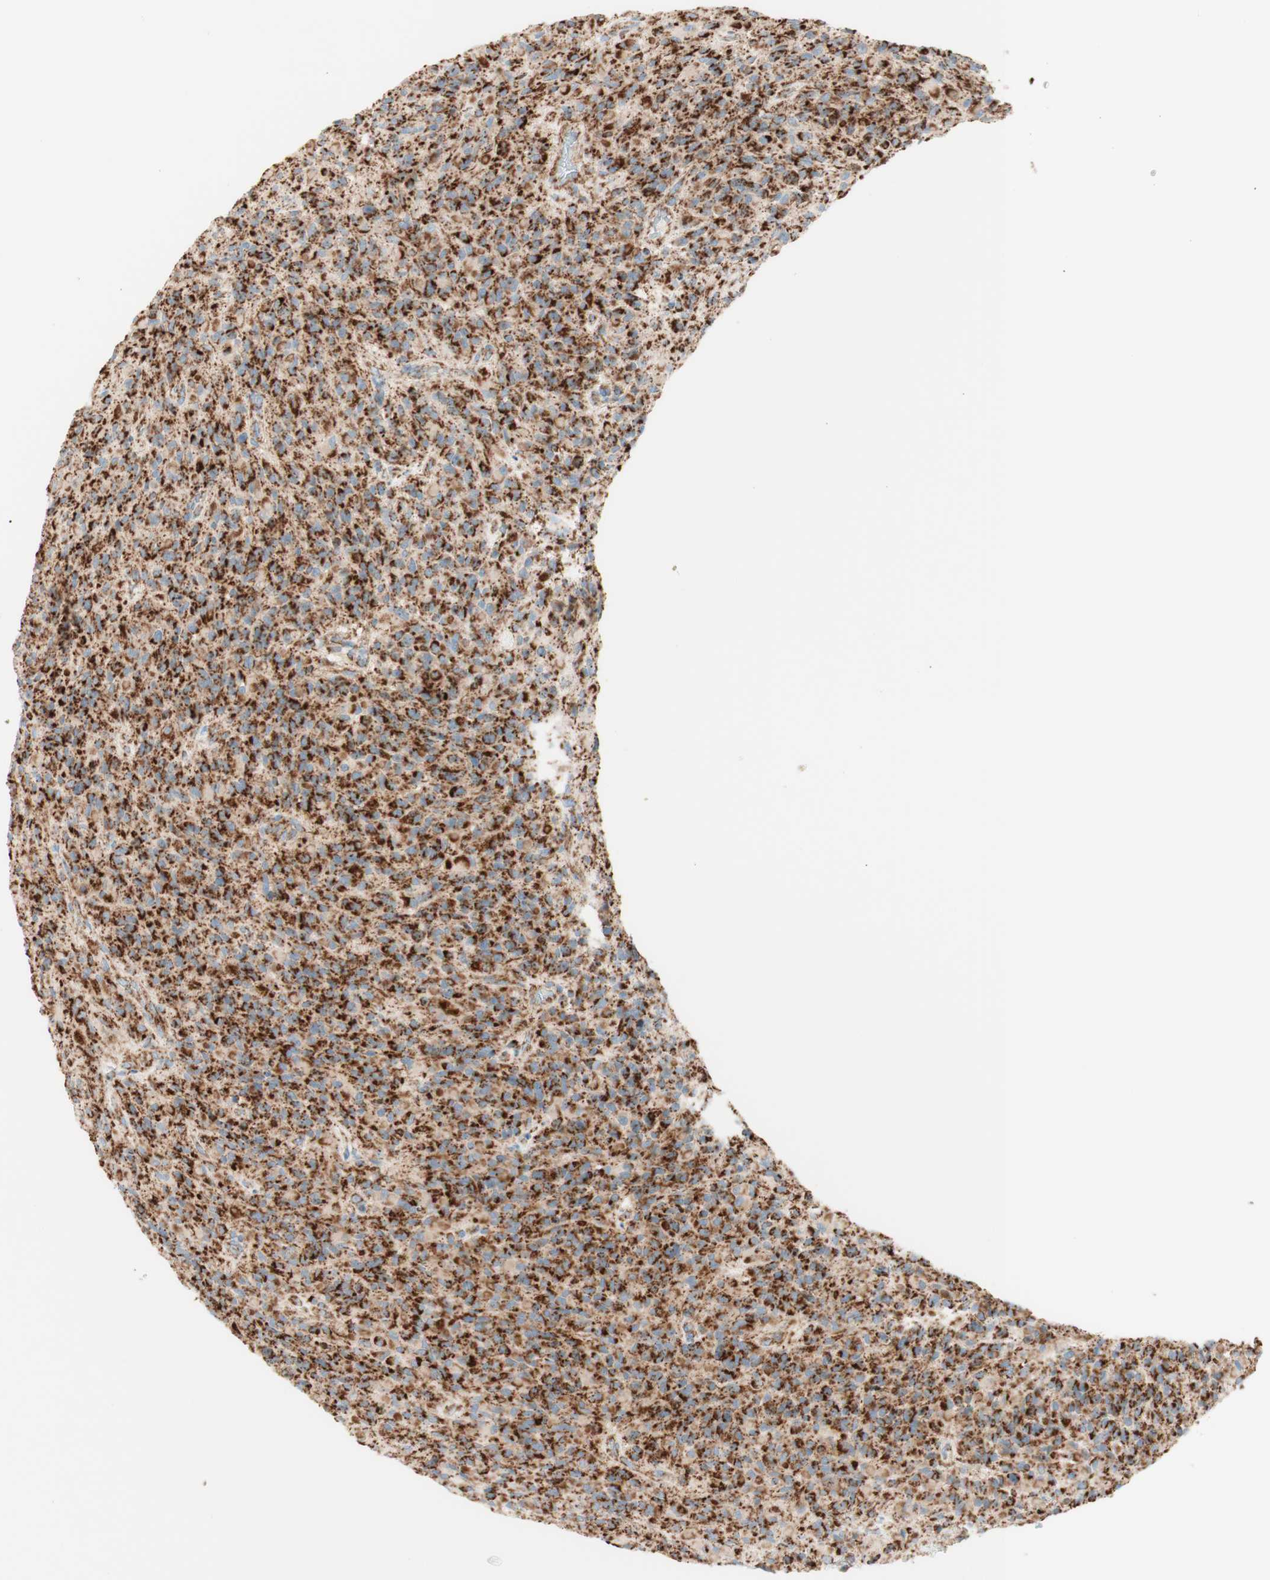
{"staining": {"intensity": "strong", "quantity": ">75%", "location": "cytoplasmic/membranous"}, "tissue": "glioma", "cell_type": "Tumor cells", "image_type": "cancer", "snomed": [{"axis": "morphology", "description": "Glioma, malignant, High grade"}, {"axis": "topography", "description": "Brain"}], "caption": "This image demonstrates immunohistochemistry staining of malignant glioma (high-grade), with high strong cytoplasmic/membranous staining in about >75% of tumor cells.", "gene": "TOMM20", "patient": {"sex": "male", "age": 71}}